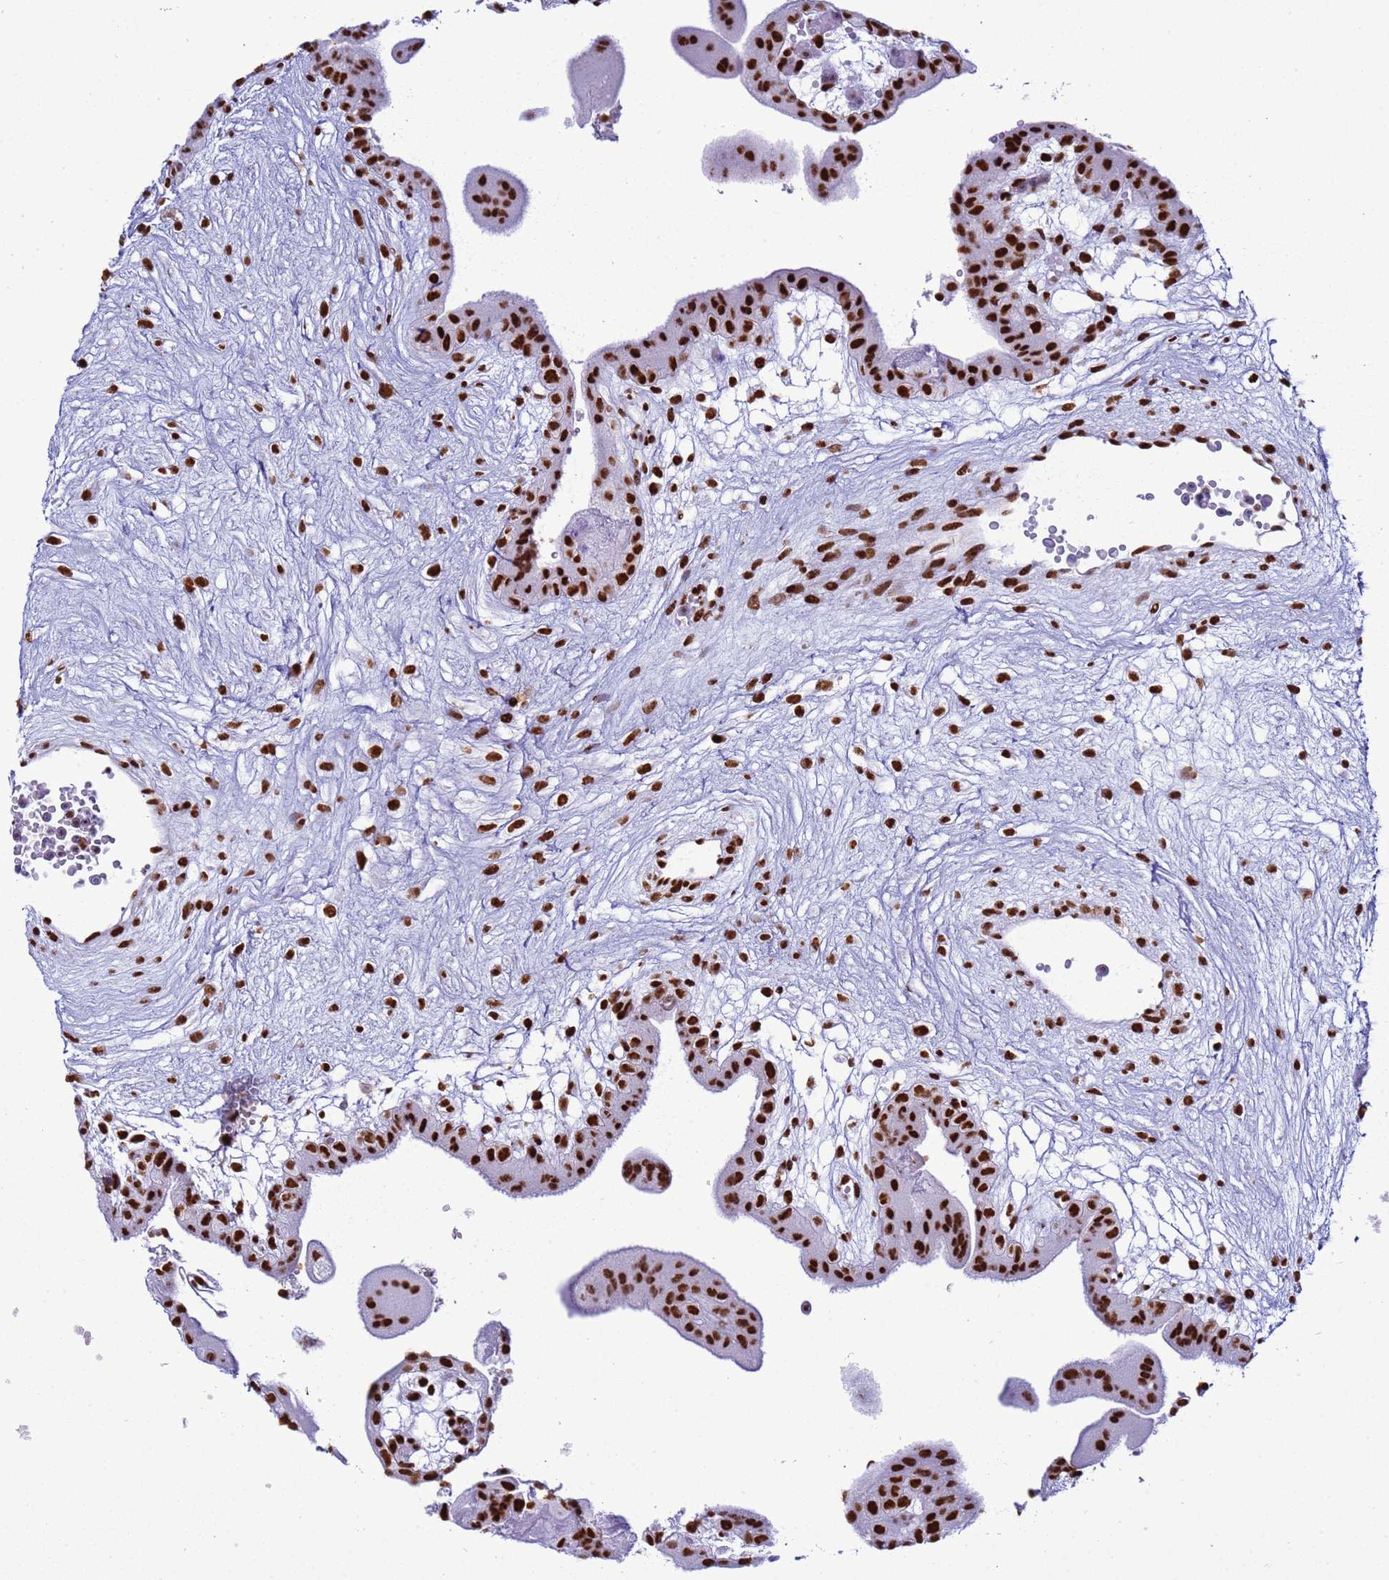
{"staining": {"intensity": "moderate", "quantity": "25%-75%", "location": "nuclear"}, "tissue": "placenta", "cell_type": "Trophoblastic cells", "image_type": "normal", "snomed": [{"axis": "morphology", "description": "Normal tissue, NOS"}, {"axis": "topography", "description": "Placenta"}], "caption": "There is medium levels of moderate nuclear positivity in trophoblastic cells of benign placenta, as demonstrated by immunohistochemical staining (brown color).", "gene": "RALY", "patient": {"sex": "female", "age": 18}}